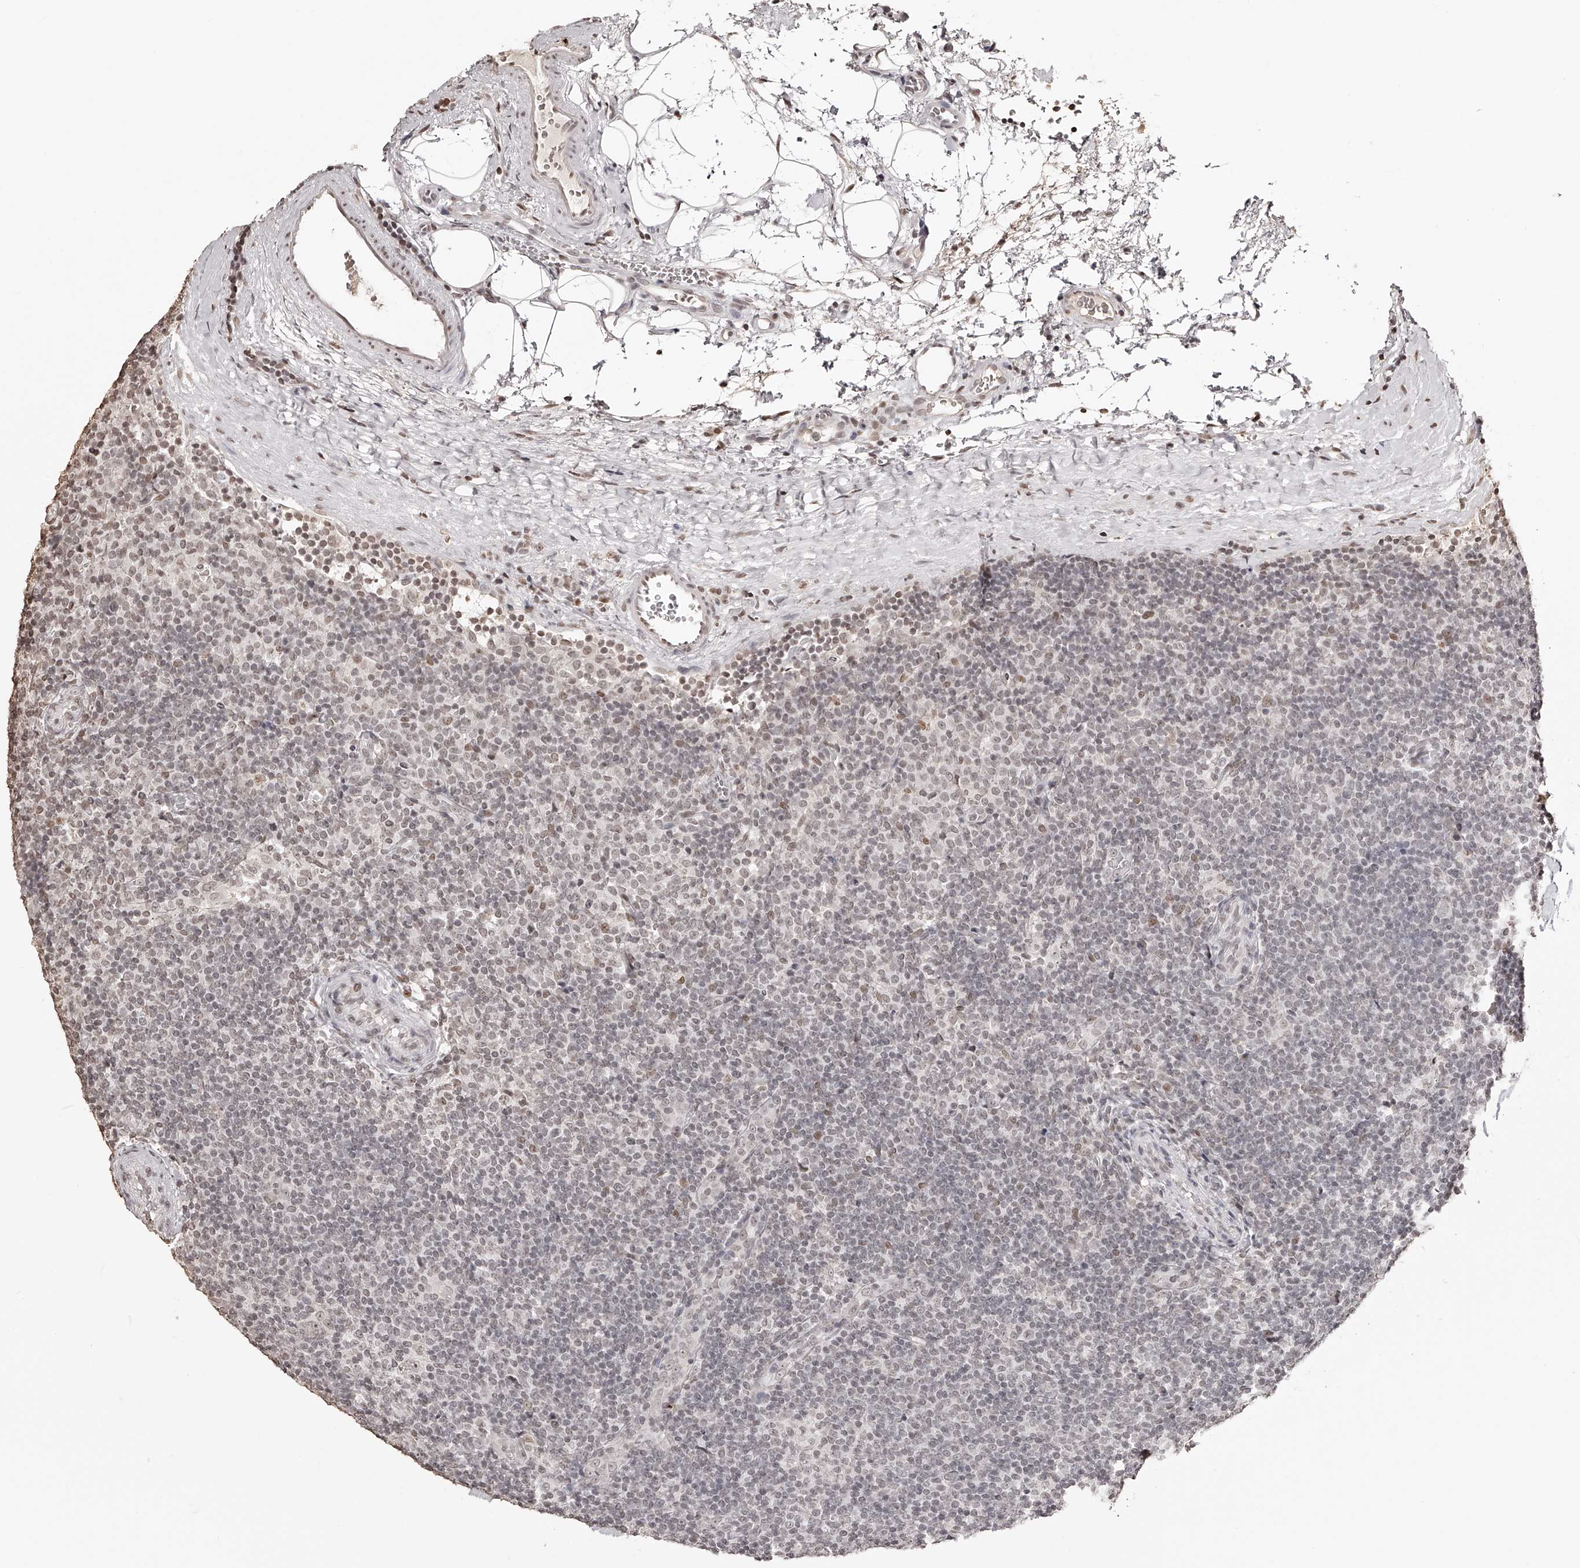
{"staining": {"intensity": "weak", "quantity": "25%-75%", "location": "nuclear"}, "tissue": "lymphoma", "cell_type": "Tumor cells", "image_type": "cancer", "snomed": [{"axis": "morphology", "description": "Hodgkin's disease, NOS"}, {"axis": "topography", "description": "Lymph node"}], "caption": "Protein staining reveals weak nuclear staining in approximately 25%-75% of tumor cells in Hodgkin's disease.", "gene": "ZNF503", "patient": {"sex": "female", "age": 57}}